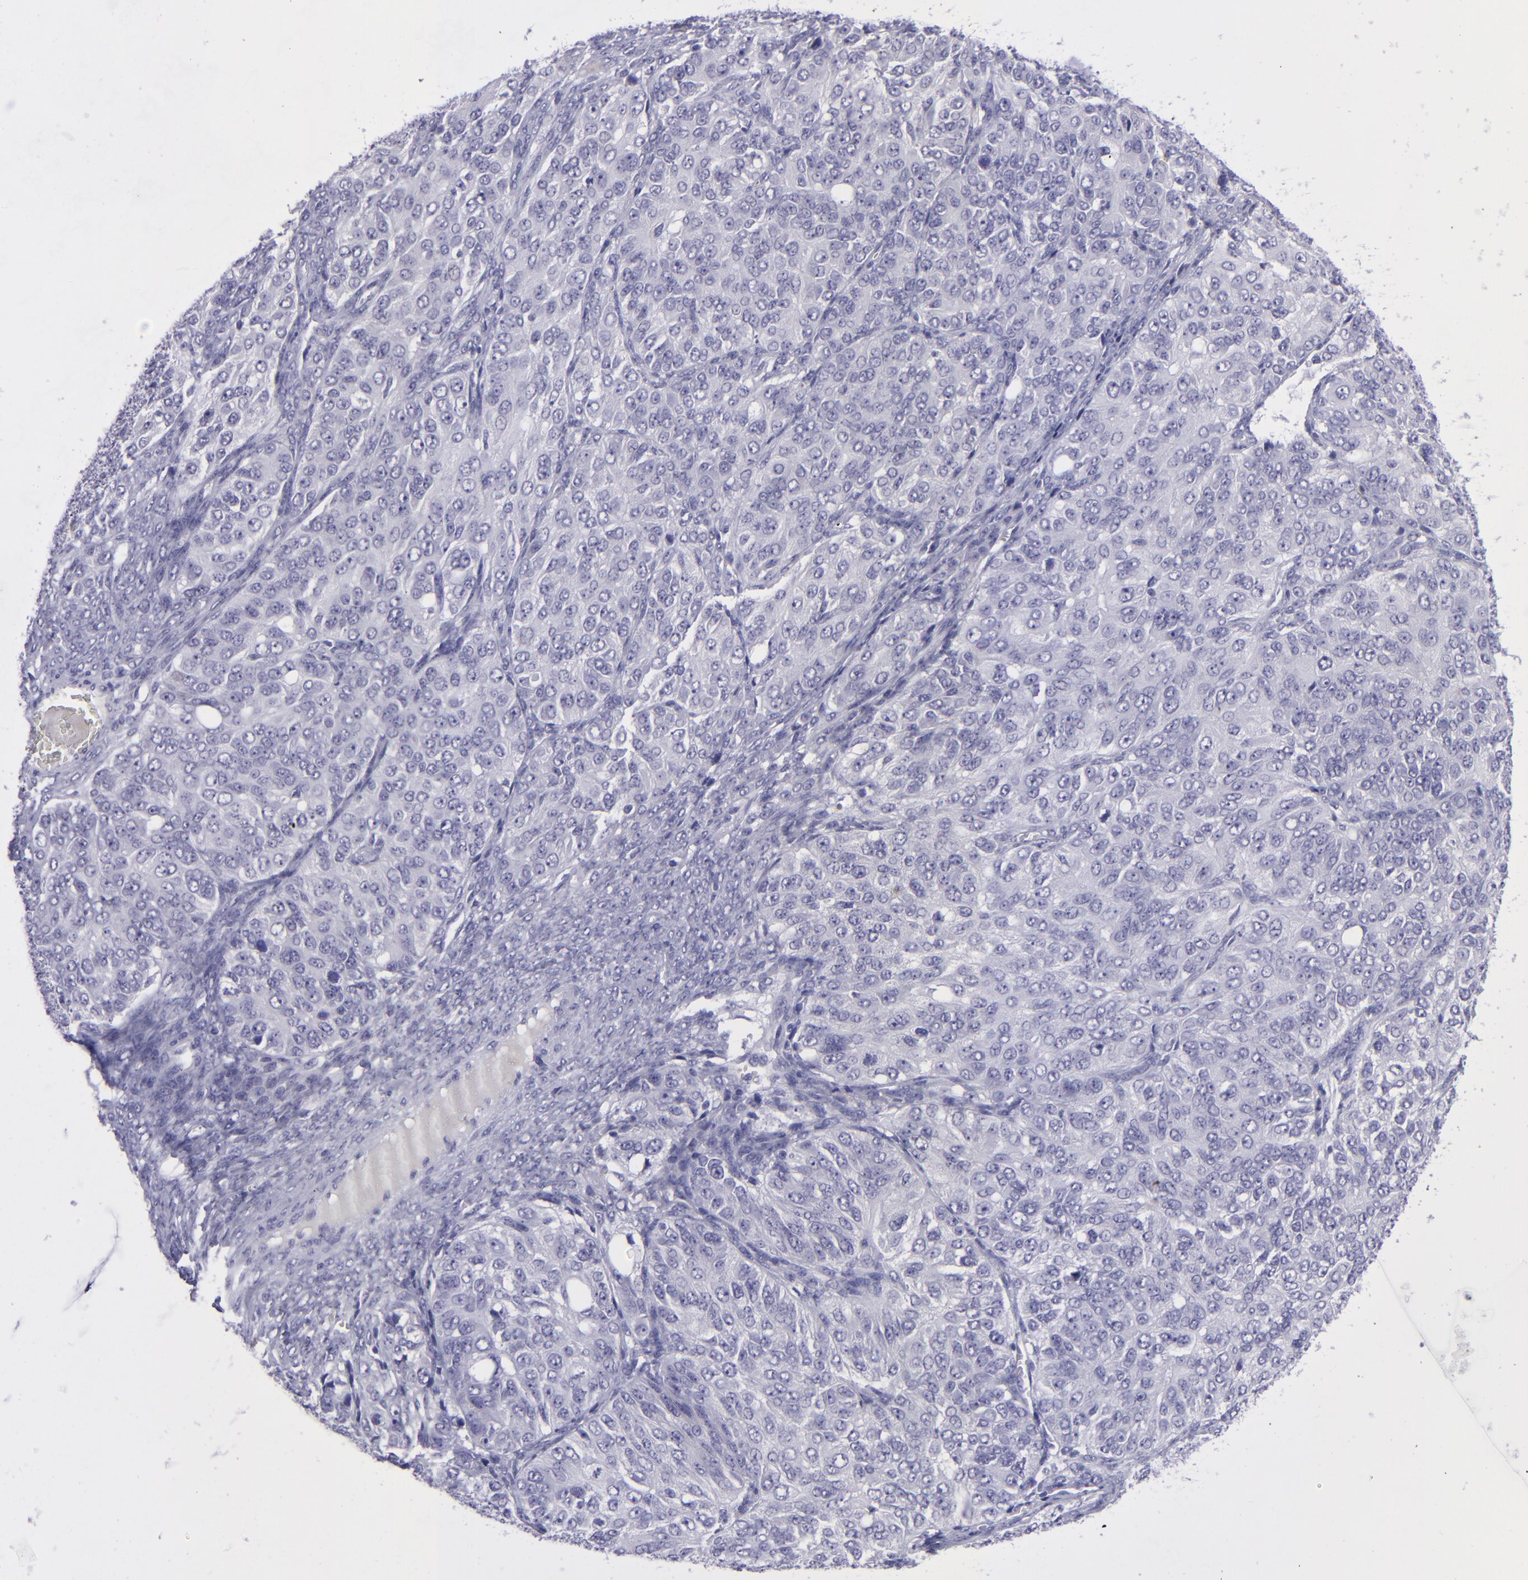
{"staining": {"intensity": "negative", "quantity": "none", "location": "none"}, "tissue": "ovarian cancer", "cell_type": "Tumor cells", "image_type": "cancer", "snomed": [{"axis": "morphology", "description": "Carcinoma, endometroid"}, {"axis": "topography", "description": "Ovary"}], "caption": "Tumor cells show no significant protein positivity in ovarian endometroid carcinoma. (Stains: DAB immunohistochemistry with hematoxylin counter stain, Microscopy: brightfield microscopy at high magnification).", "gene": "POU2F2", "patient": {"sex": "female", "age": 51}}